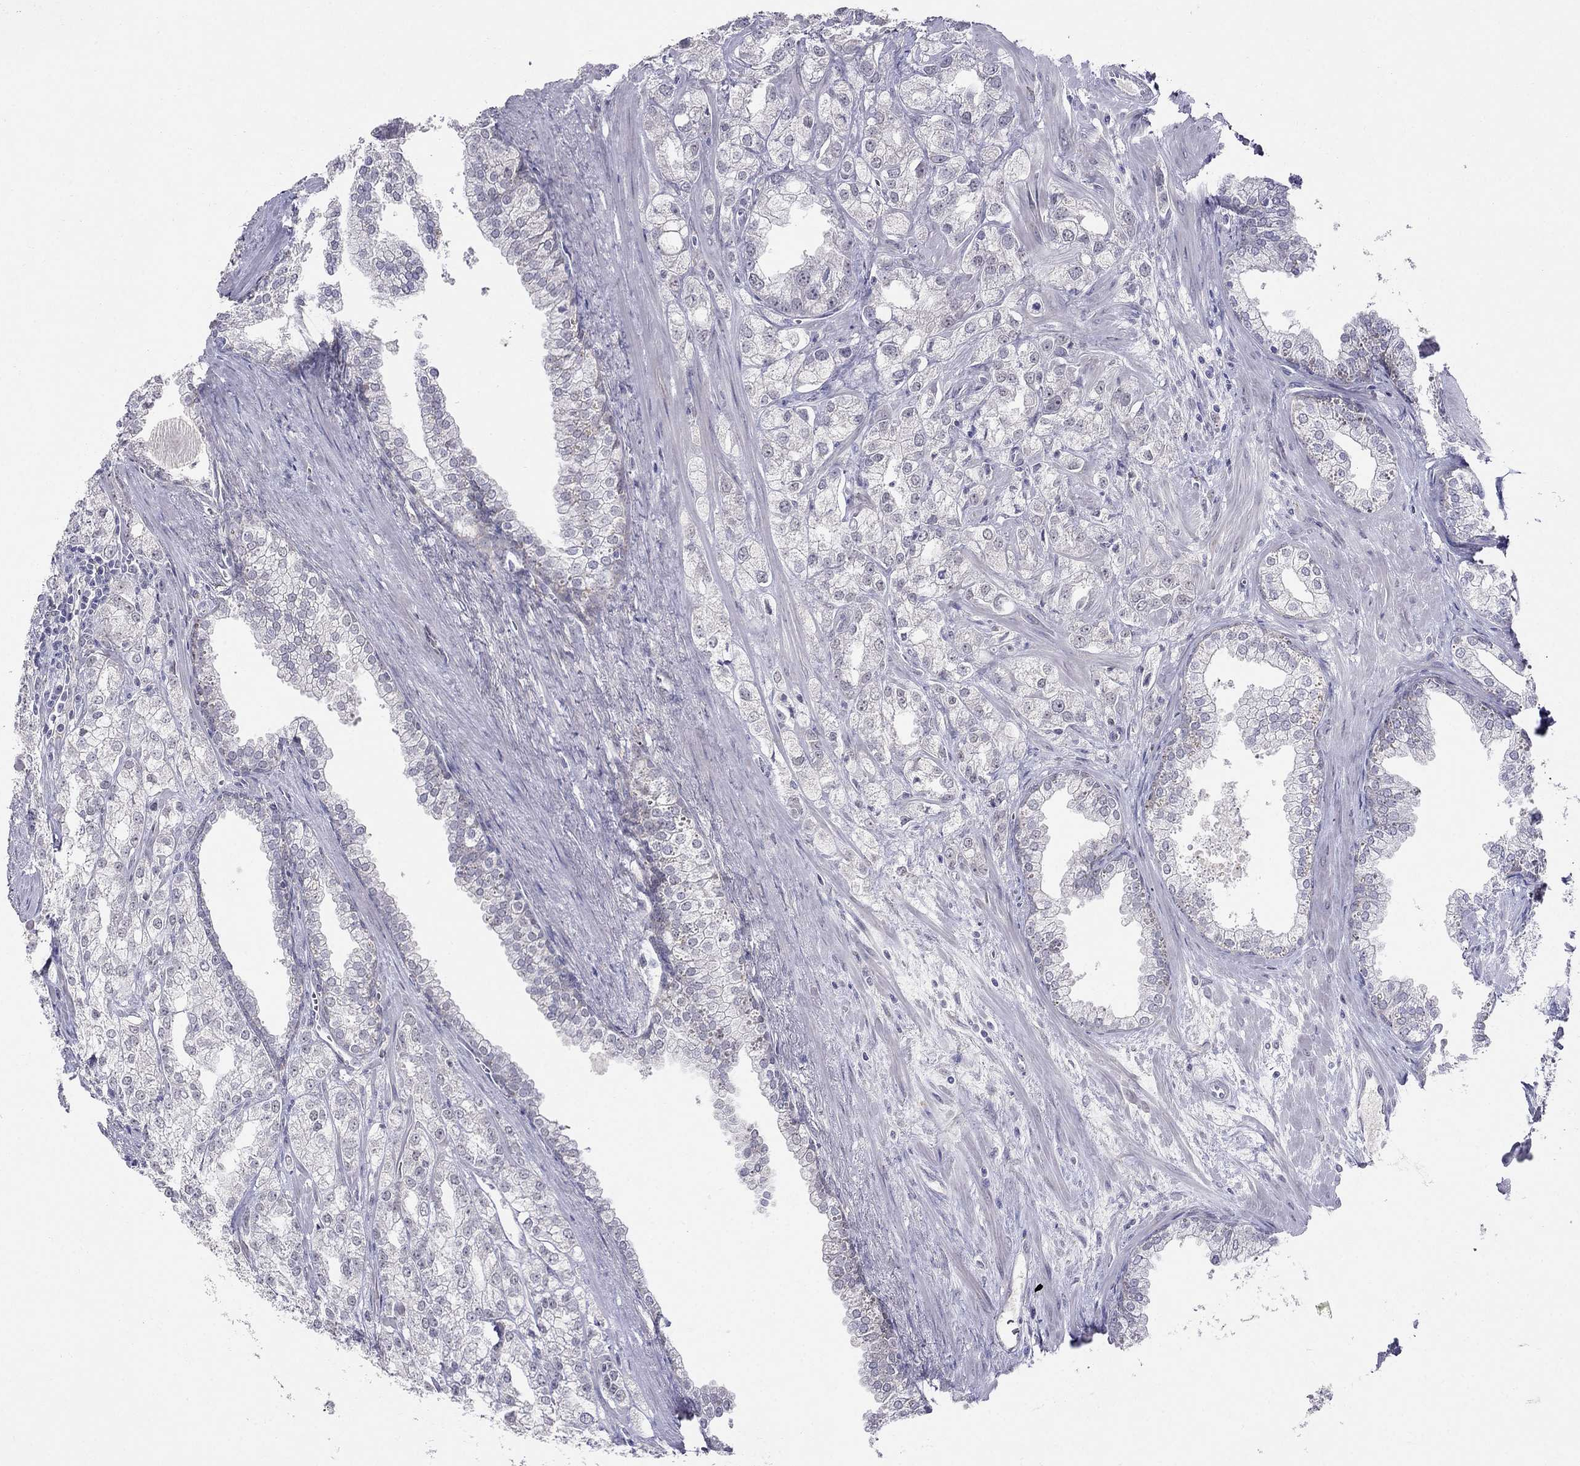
{"staining": {"intensity": "negative", "quantity": "none", "location": "none"}, "tissue": "prostate cancer", "cell_type": "Tumor cells", "image_type": "cancer", "snomed": [{"axis": "morphology", "description": "Adenocarcinoma, NOS"}, {"axis": "topography", "description": "Prostate"}], "caption": "A photomicrograph of adenocarcinoma (prostate) stained for a protein demonstrates no brown staining in tumor cells.", "gene": "MYO3B", "patient": {"sex": "male", "age": 70}}